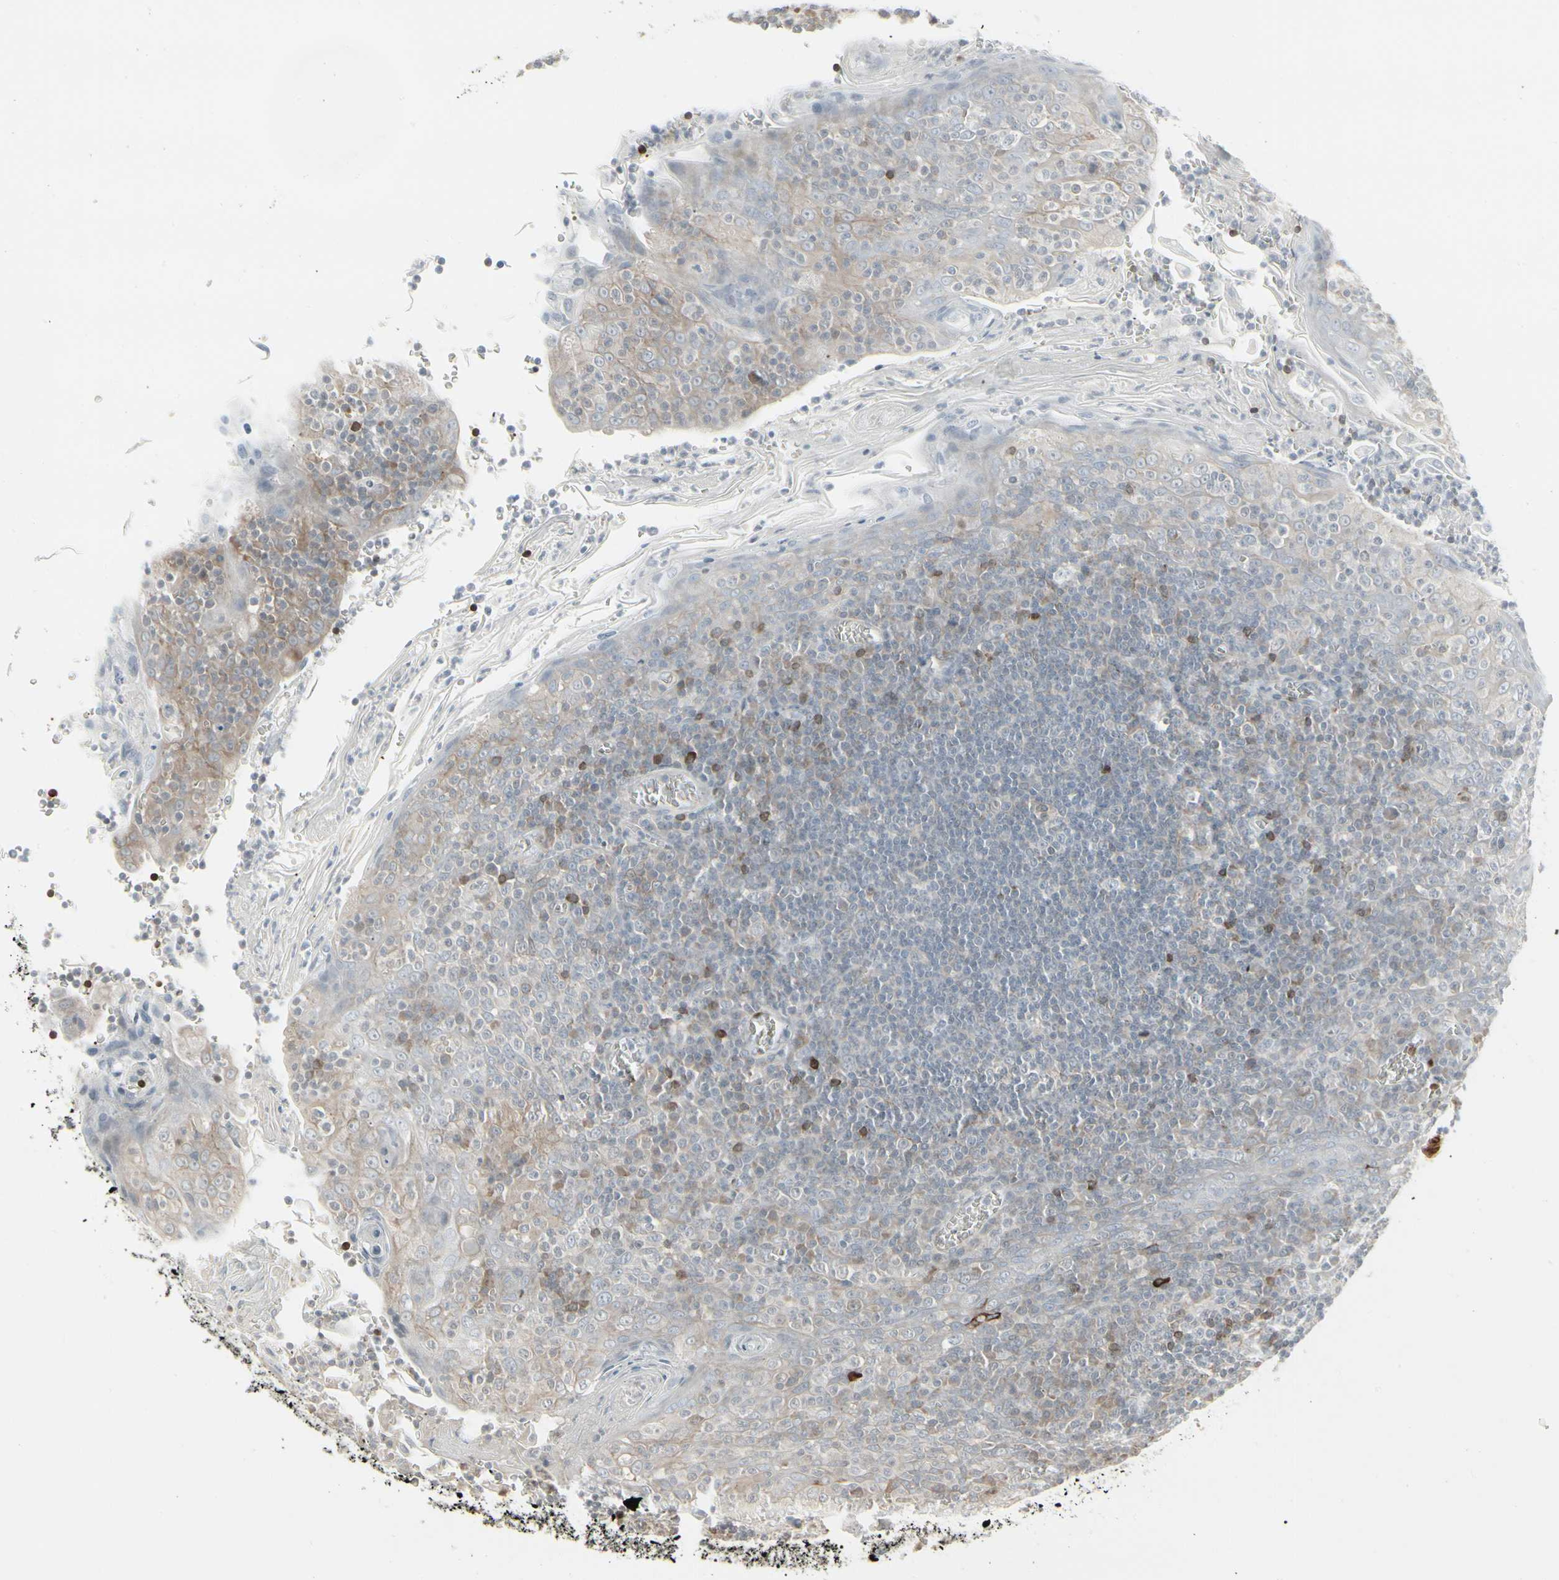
{"staining": {"intensity": "weak", "quantity": "25%-75%", "location": "cytoplasmic/membranous"}, "tissue": "oral mucosa", "cell_type": "Squamous epithelial cells", "image_type": "normal", "snomed": [{"axis": "morphology", "description": "Normal tissue, NOS"}, {"axis": "topography", "description": "Oral tissue"}], "caption": "Oral mucosa stained with DAB (3,3'-diaminobenzidine) immunohistochemistry (IHC) reveals low levels of weak cytoplasmic/membranous expression in about 25%-75% of squamous epithelial cells.", "gene": "IGFBP6", "patient": {"sex": "male", "age": 20}}